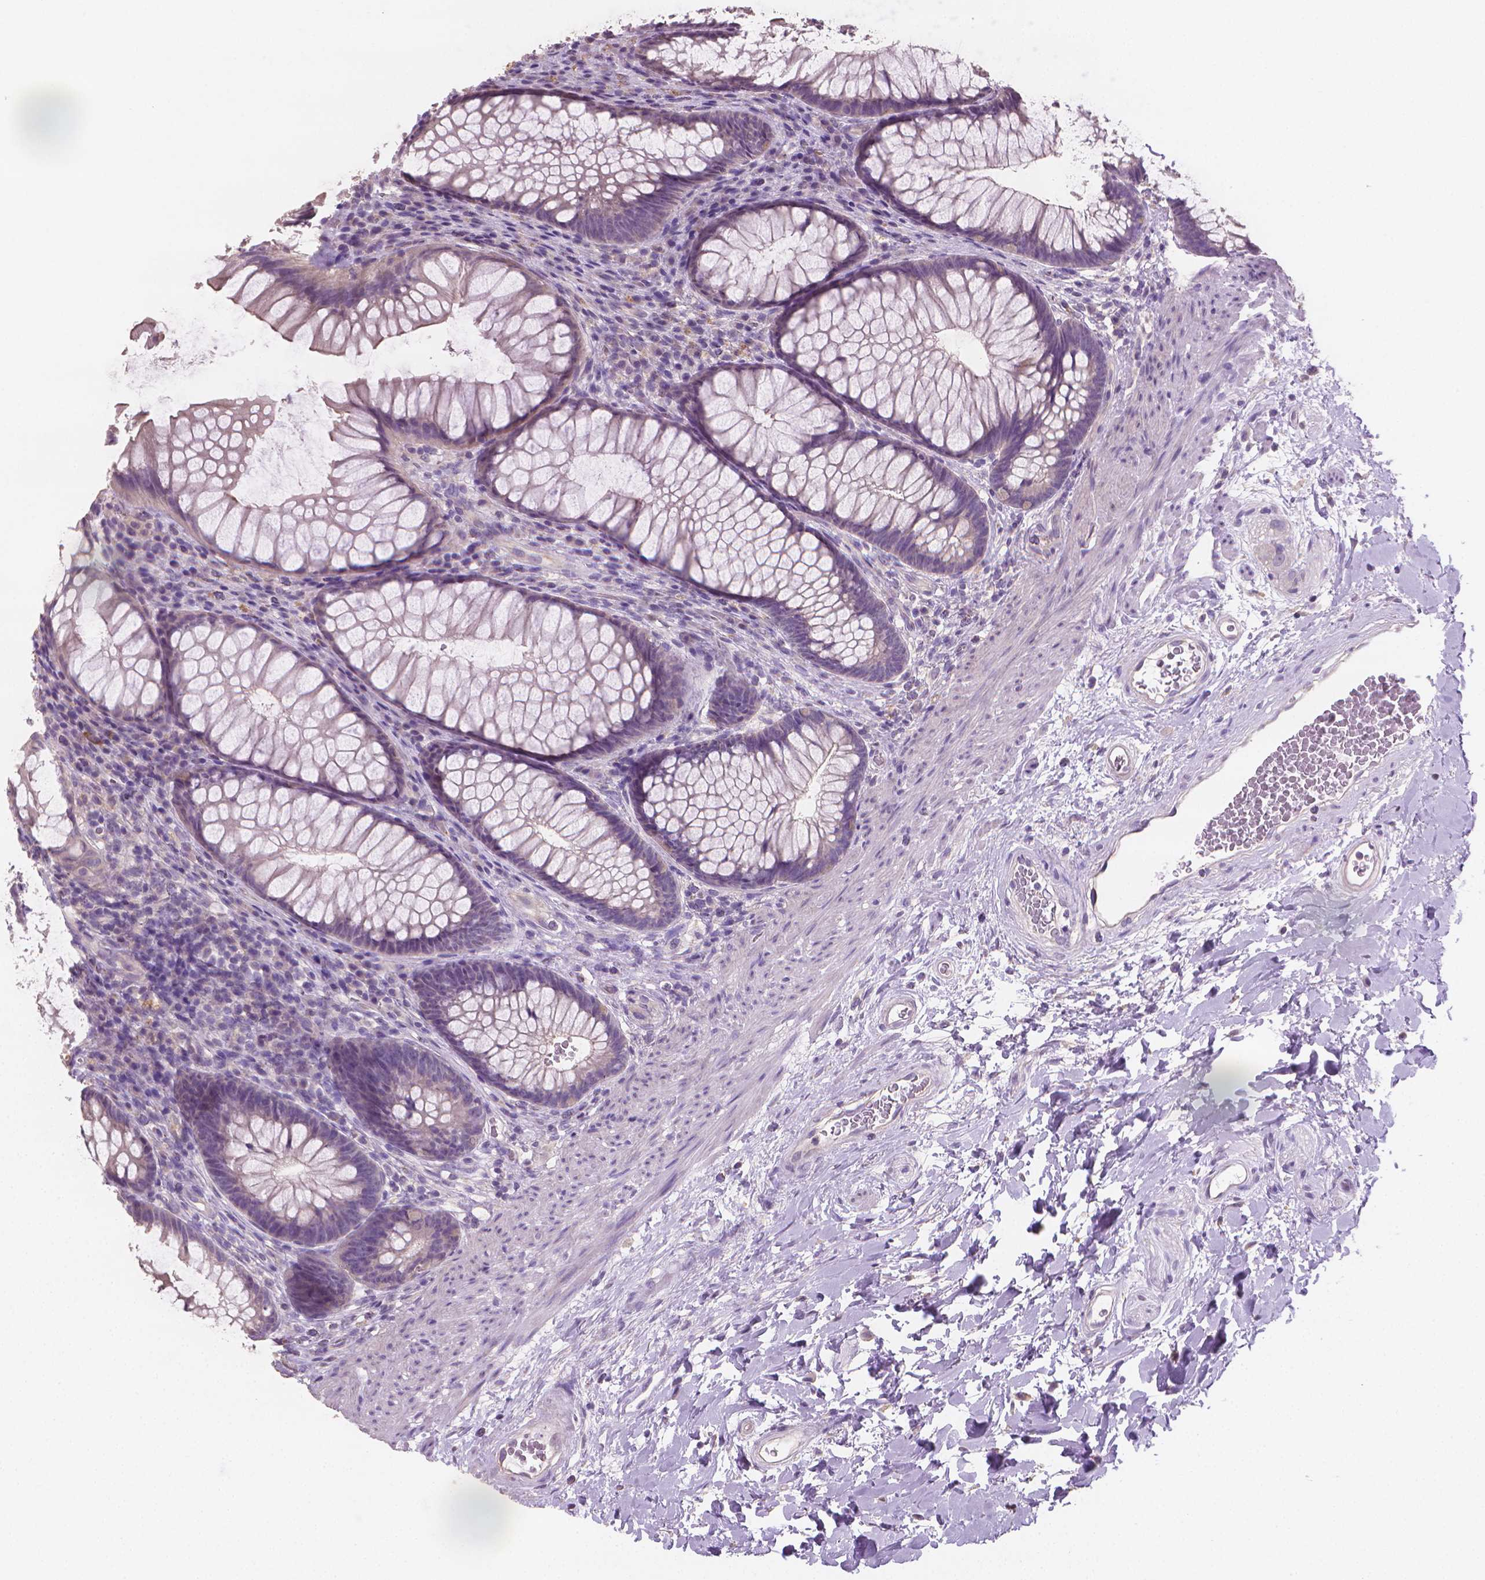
{"staining": {"intensity": "weak", "quantity": "<25%", "location": "cytoplasmic/membranous"}, "tissue": "rectum", "cell_type": "Glandular cells", "image_type": "normal", "snomed": [{"axis": "morphology", "description": "Normal tissue, NOS"}, {"axis": "topography", "description": "Smooth muscle"}, {"axis": "topography", "description": "Rectum"}], "caption": "Glandular cells are negative for brown protein staining in unremarkable rectum. Nuclei are stained in blue.", "gene": "CATIP", "patient": {"sex": "male", "age": 53}}